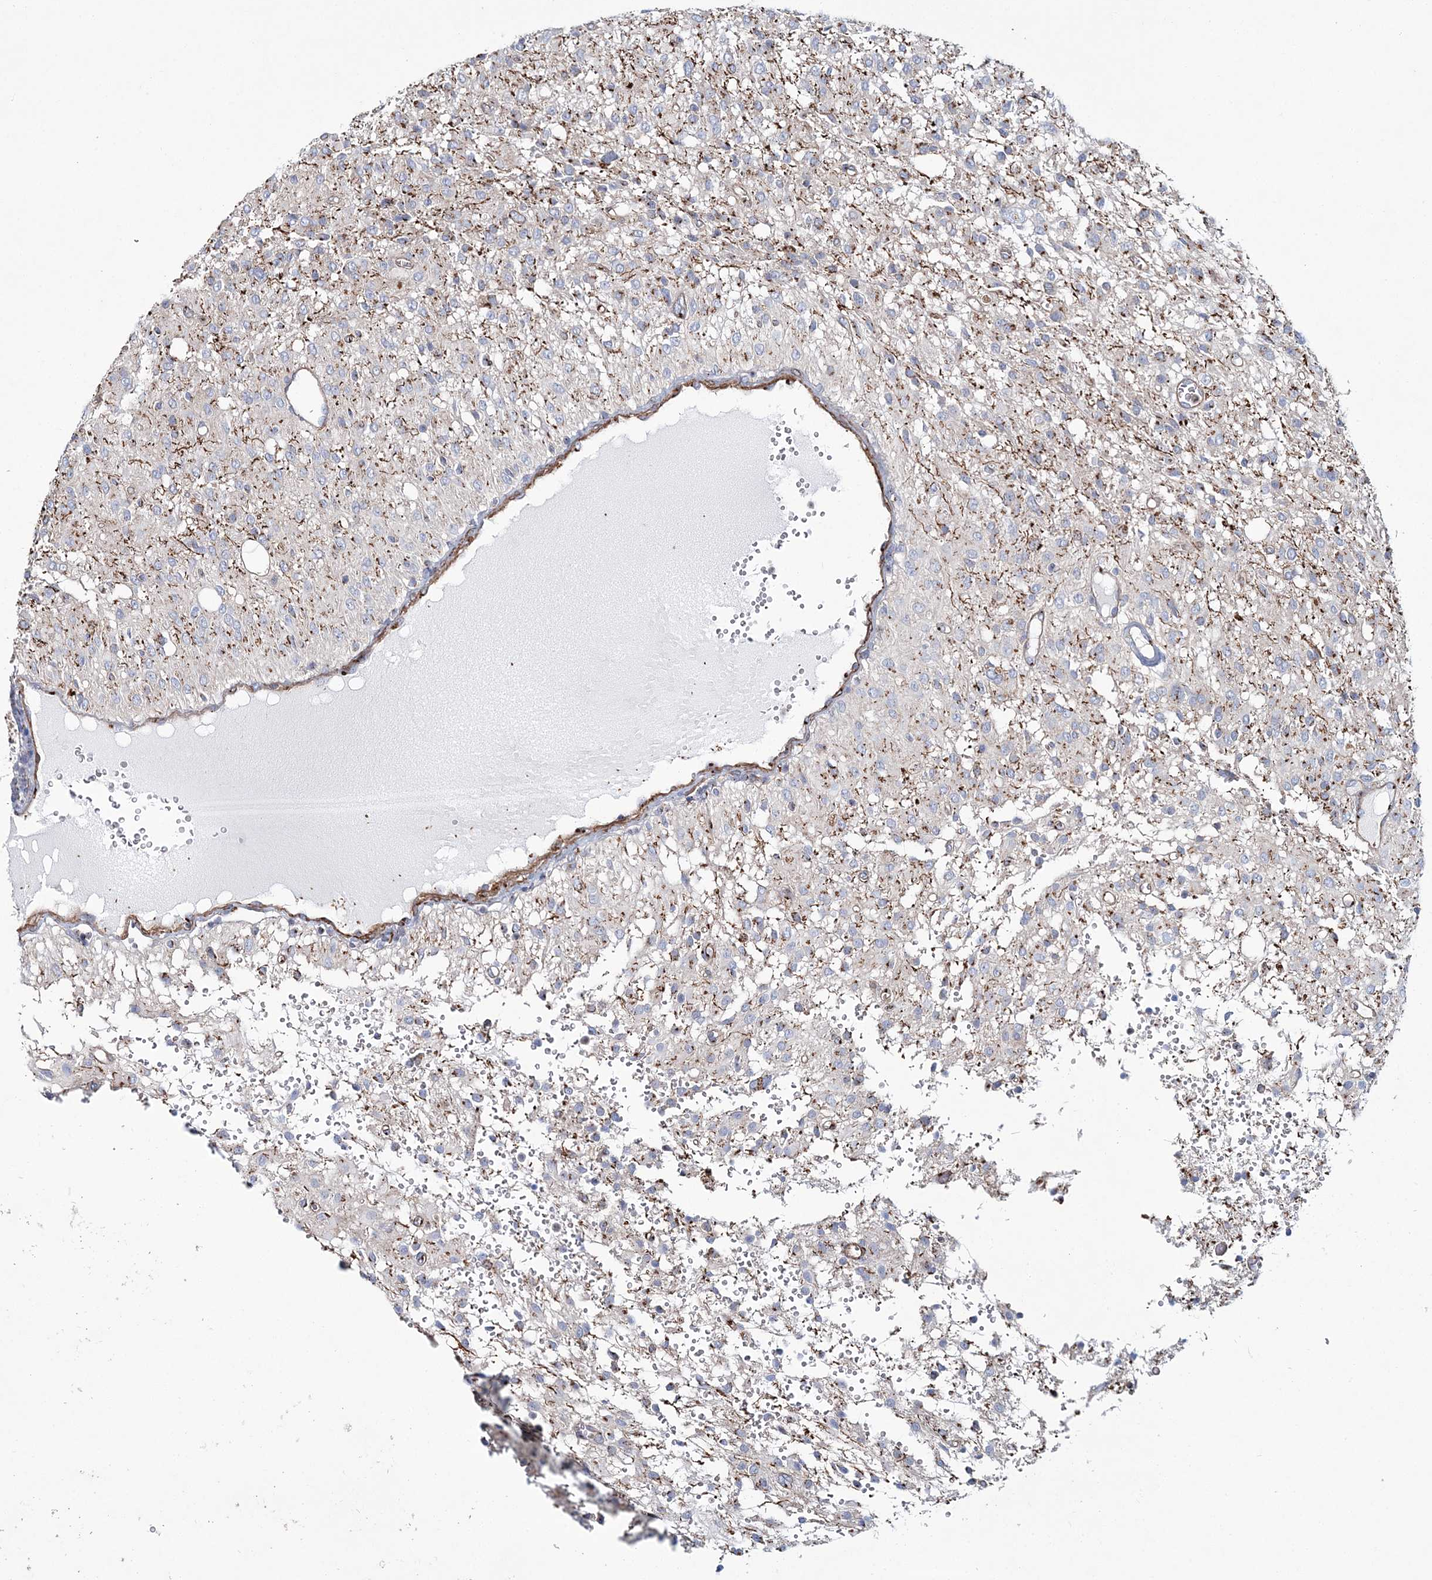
{"staining": {"intensity": "negative", "quantity": "none", "location": "none"}, "tissue": "glioma", "cell_type": "Tumor cells", "image_type": "cancer", "snomed": [{"axis": "morphology", "description": "Glioma, malignant, High grade"}, {"axis": "topography", "description": "Brain"}], "caption": "The immunohistochemistry (IHC) photomicrograph has no significant staining in tumor cells of glioma tissue. Brightfield microscopy of immunohistochemistry stained with DAB (3,3'-diaminobenzidine) (brown) and hematoxylin (blue), captured at high magnification.", "gene": "MAN1A2", "patient": {"sex": "female", "age": 59}}